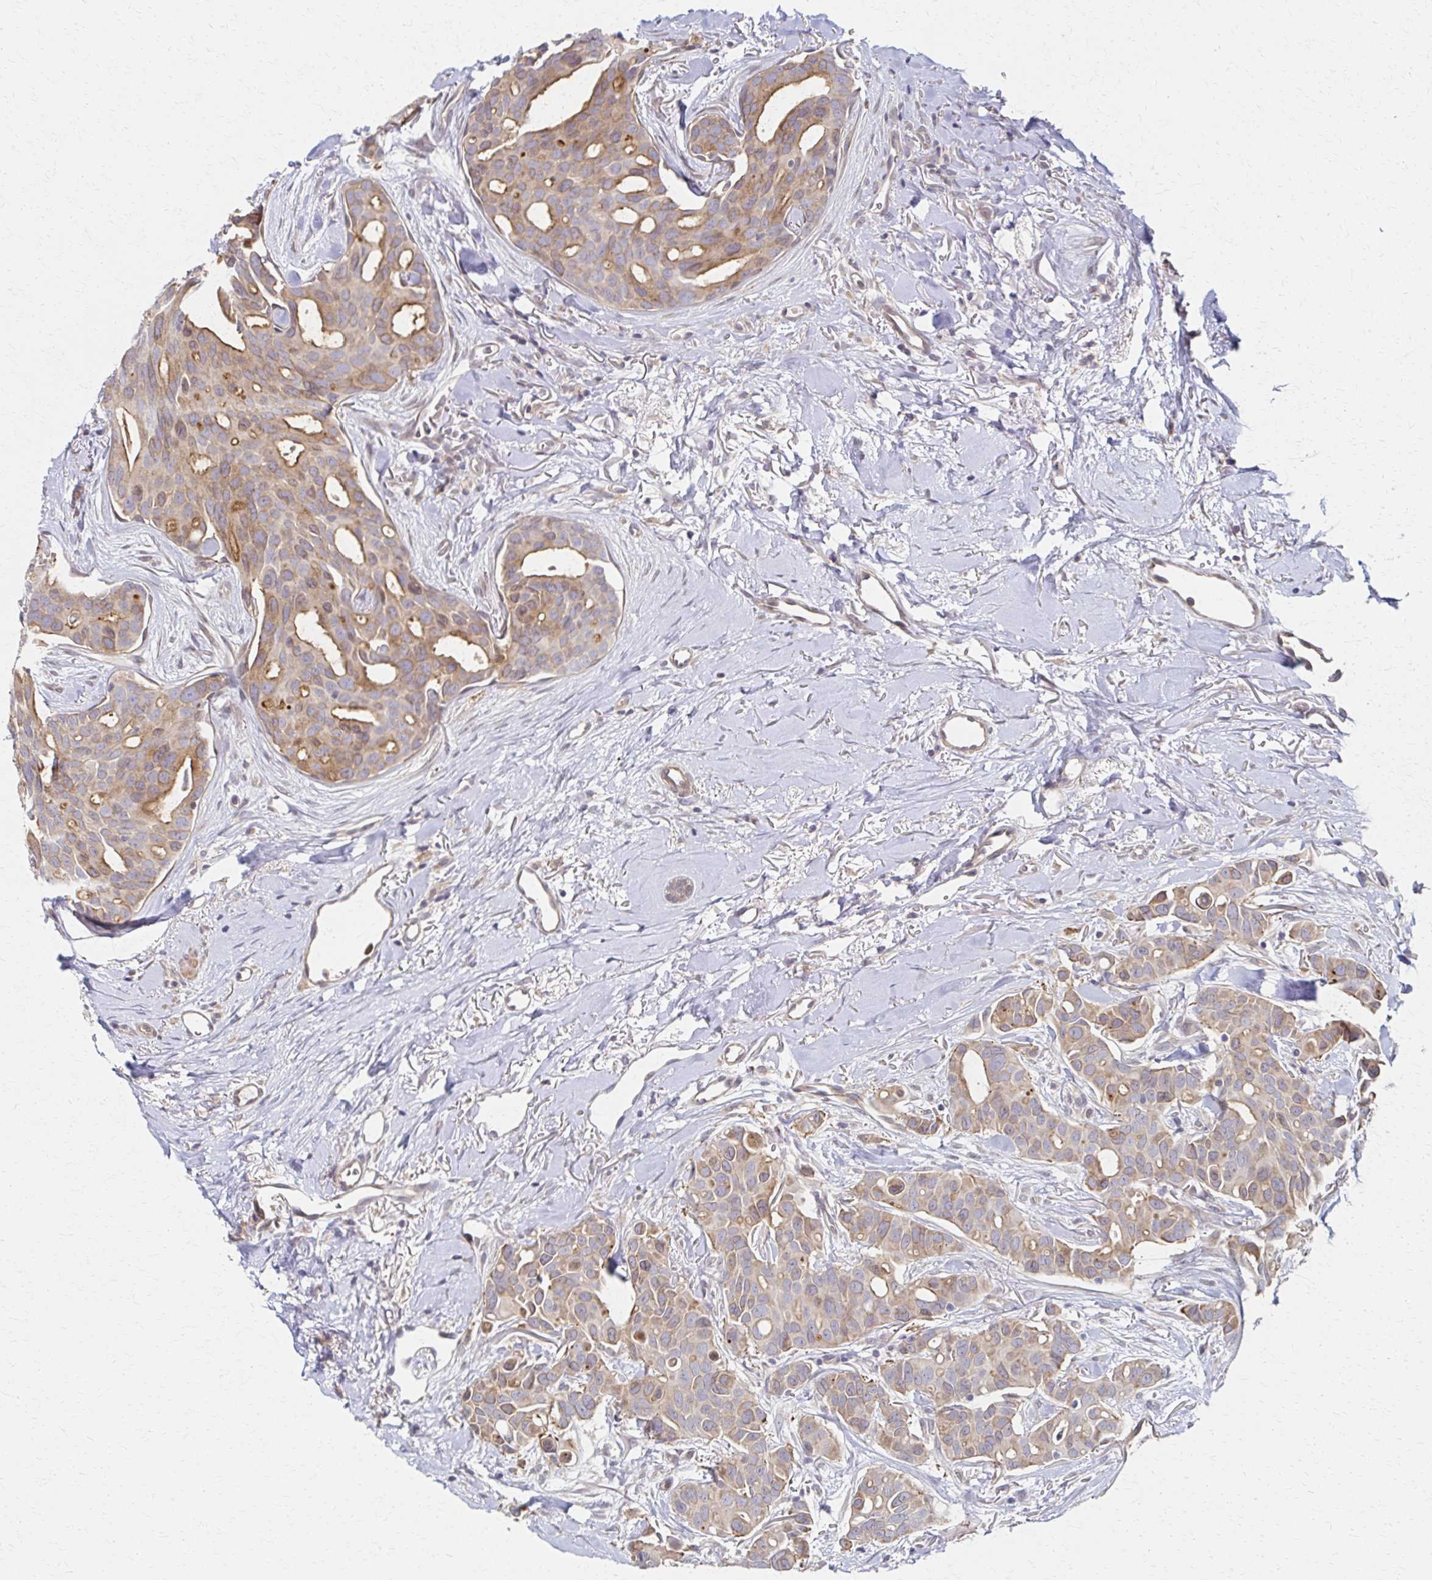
{"staining": {"intensity": "moderate", "quantity": "25%-75%", "location": "cytoplasmic/membranous"}, "tissue": "breast cancer", "cell_type": "Tumor cells", "image_type": "cancer", "snomed": [{"axis": "morphology", "description": "Duct carcinoma"}, {"axis": "topography", "description": "Breast"}], "caption": "Protein staining exhibits moderate cytoplasmic/membranous staining in approximately 25%-75% of tumor cells in invasive ductal carcinoma (breast).", "gene": "EOLA2", "patient": {"sex": "female", "age": 54}}